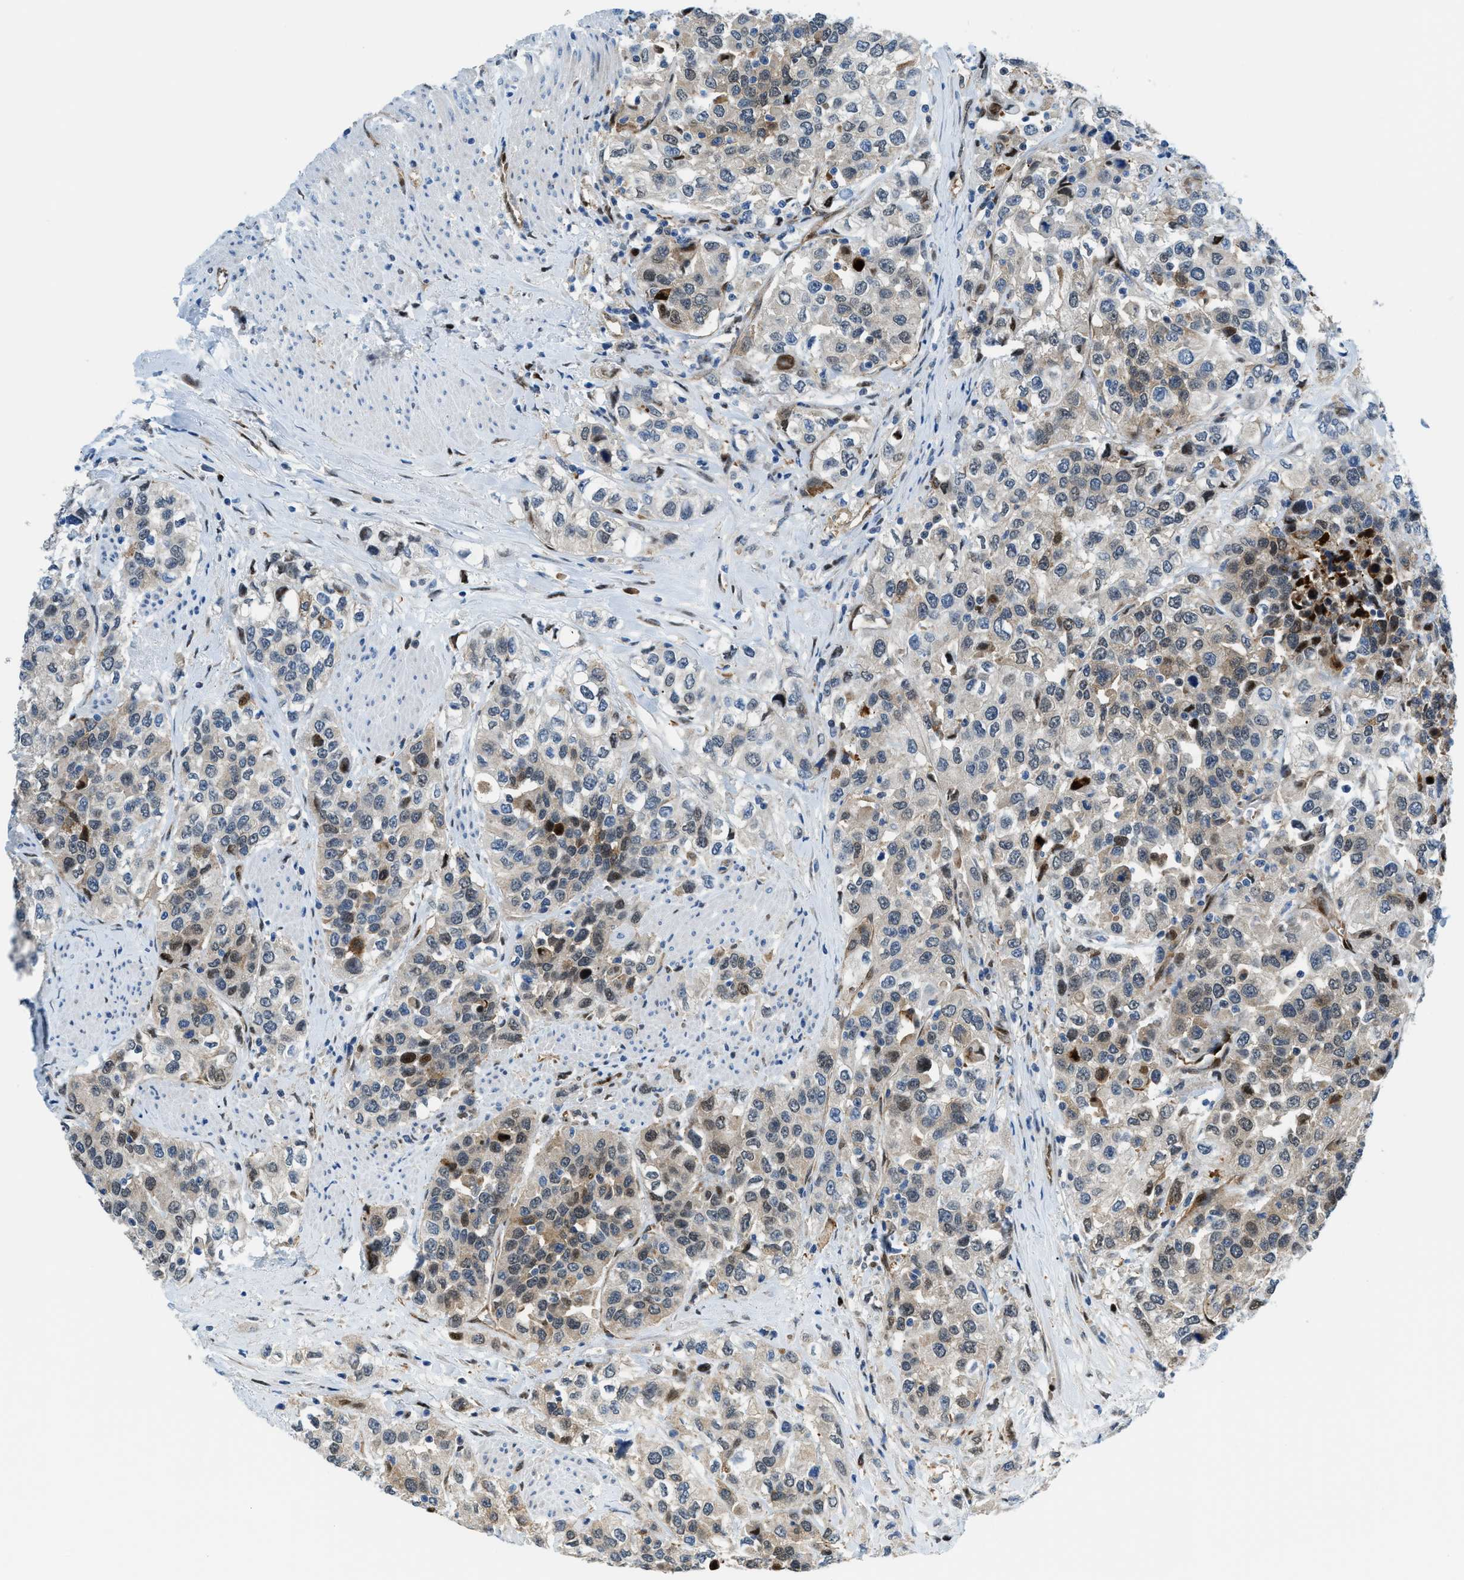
{"staining": {"intensity": "moderate", "quantity": "25%-75%", "location": "cytoplasmic/membranous,nuclear"}, "tissue": "urothelial cancer", "cell_type": "Tumor cells", "image_type": "cancer", "snomed": [{"axis": "morphology", "description": "Urothelial carcinoma, High grade"}, {"axis": "topography", "description": "Urinary bladder"}], "caption": "Human high-grade urothelial carcinoma stained with a protein marker reveals moderate staining in tumor cells.", "gene": "YWHAE", "patient": {"sex": "female", "age": 80}}